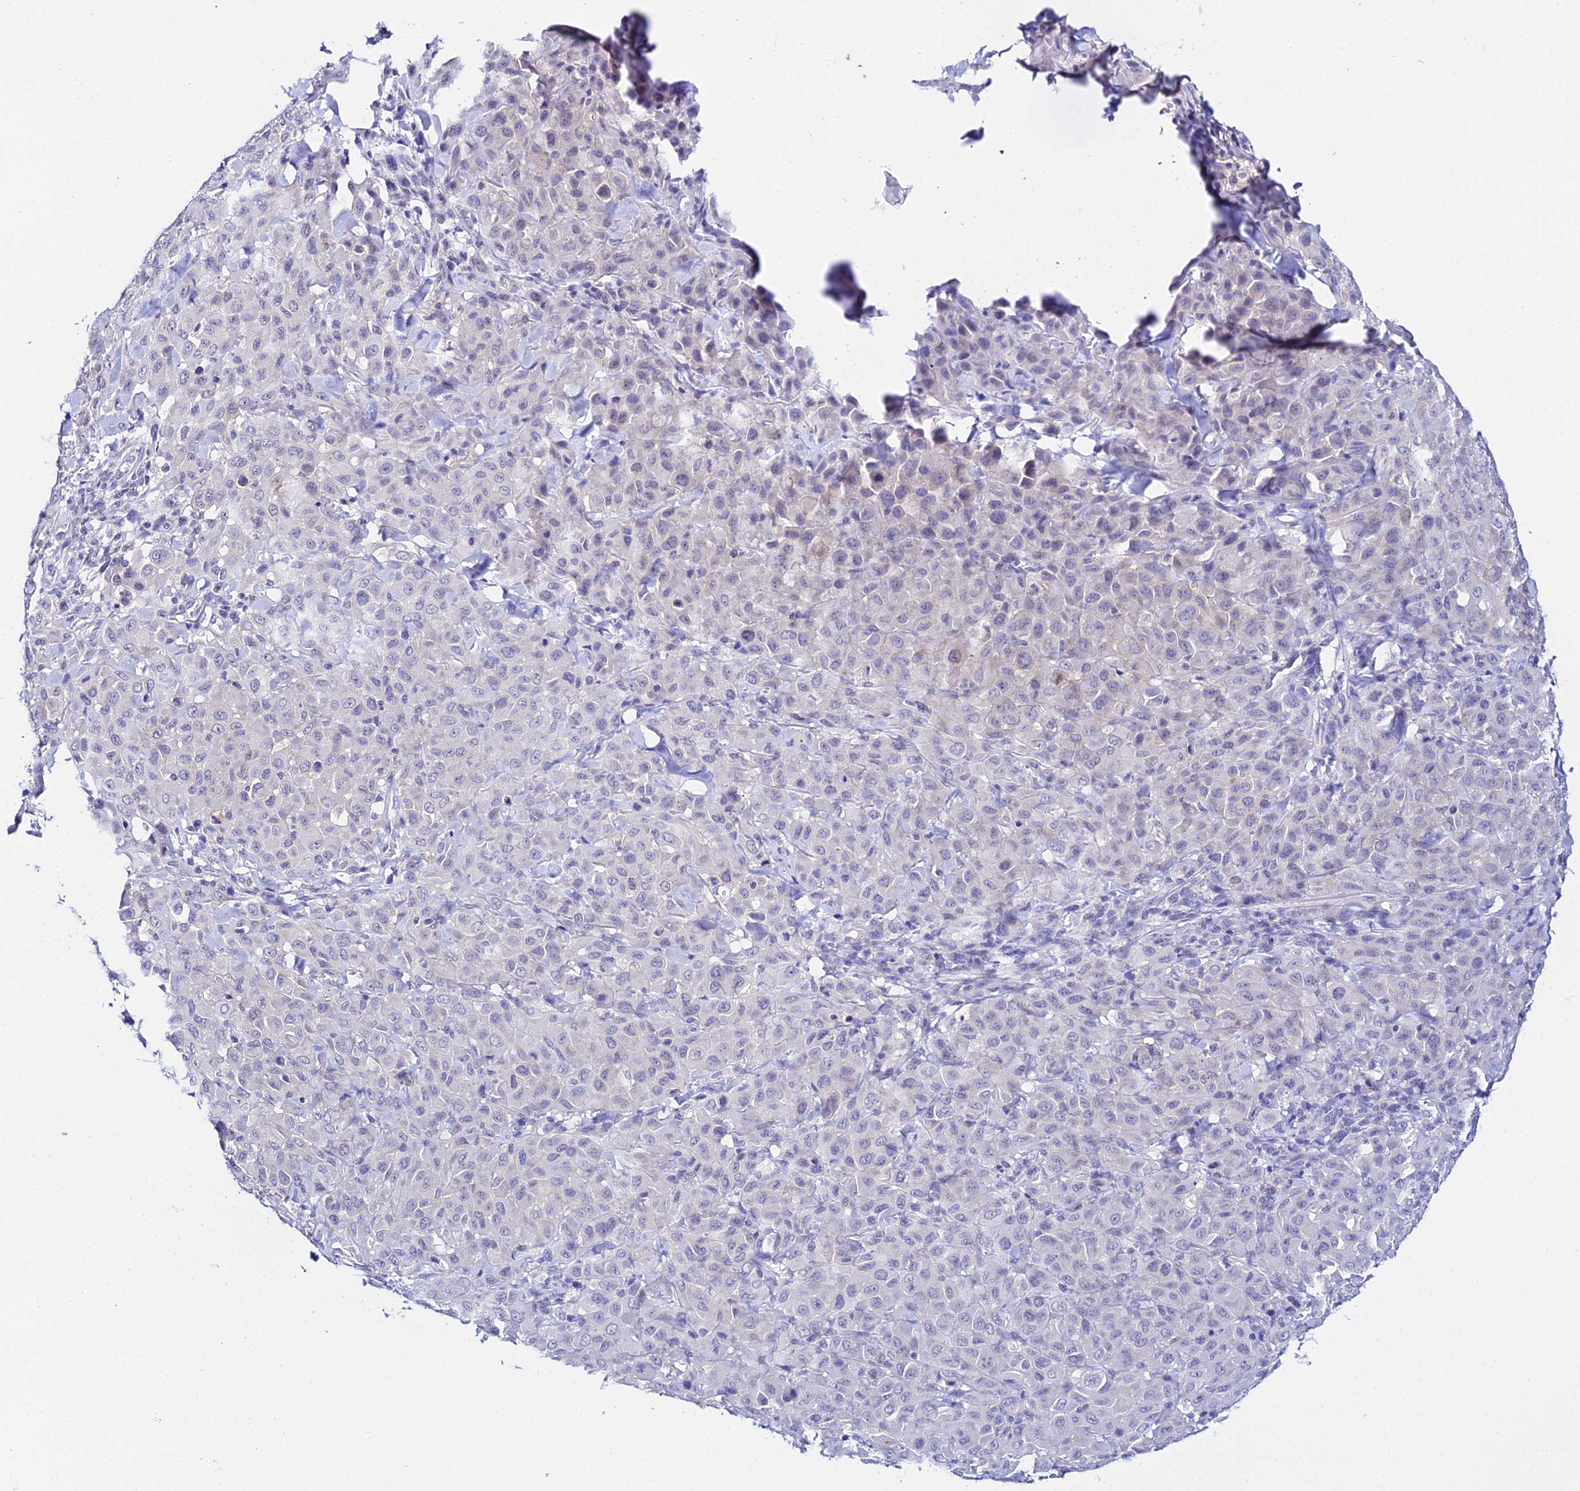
{"staining": {"intensity": "negative", "quantity": "none", "location": "none"}, "tissue": "melanoma", "cell_type": "Tumor cells", "image_type": "cancer", "snomed": [{"axis": "morphology", "description": "Malignant melanoma, Metastatic site"}, {"axis": "topography", "description": "Skin"}], "caption": "Melanoma was stained to show a protein in brown. There is no significant staining in tumor cells.", "gene": "ATG16L2", "patient": {"sex": "female", "age": 81}}